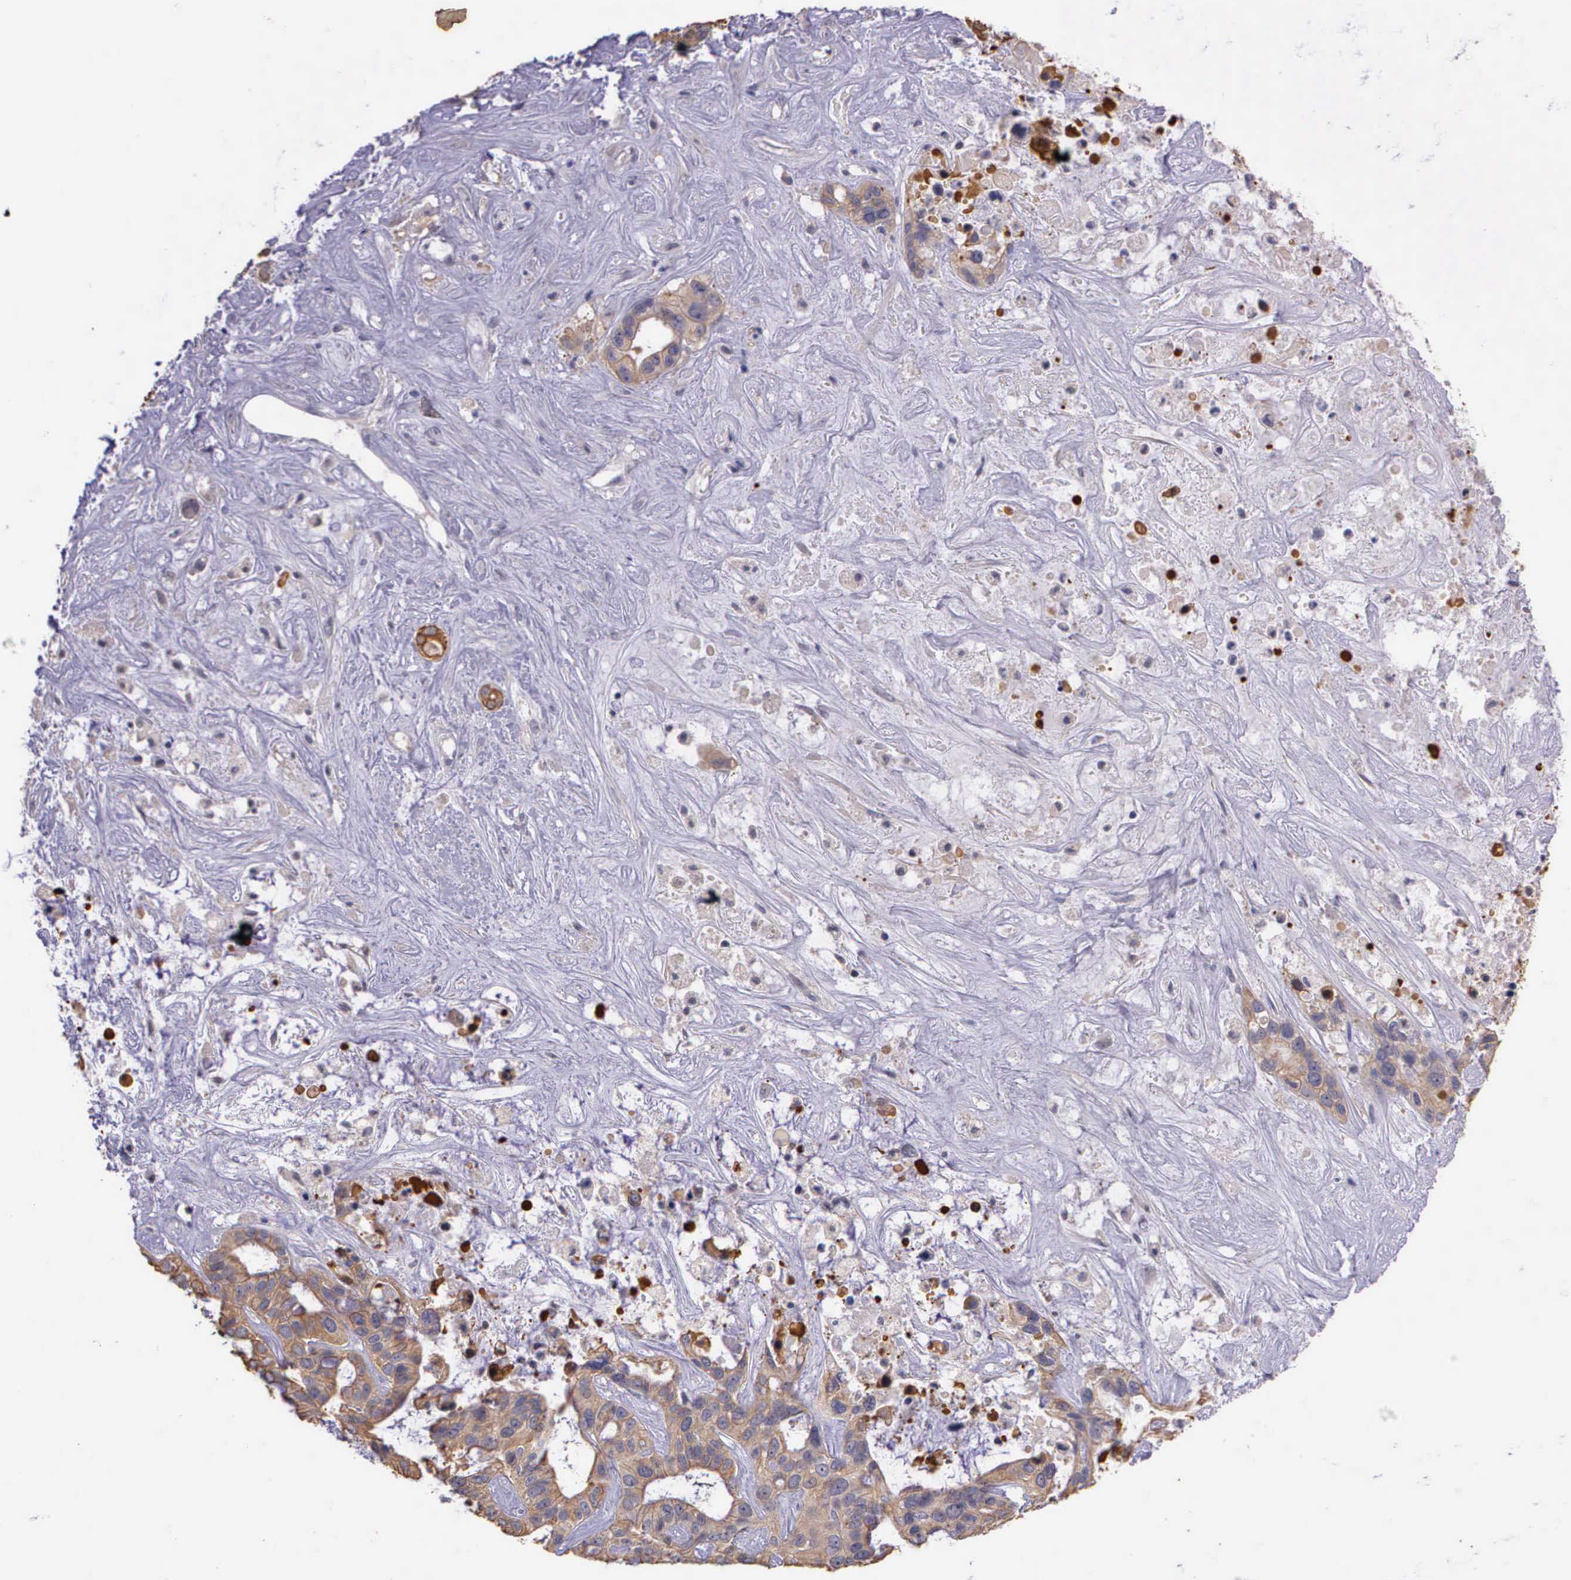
{"staining": {"intensity": "weak", "quantity": ">75%", "location": "cytoplasmic/membranous"}, "tissue": "liver cancer", "cell_type": "Tumor cells", "image_type": "cancer", "snomed": [{"axis": "morphology", "description": "Cholangiocarcinoma"}, {"axis": "topography", "description": "Liver"}], "caption": "This is a photomicrograph of IHC staining of liver cancer (cholangiocarcinoma), which shows weak positivity in the cytoplasmic/membranous of tumor cells.", "gene": "IGBP1", "patient": {"sex": "female", "age": 65}}